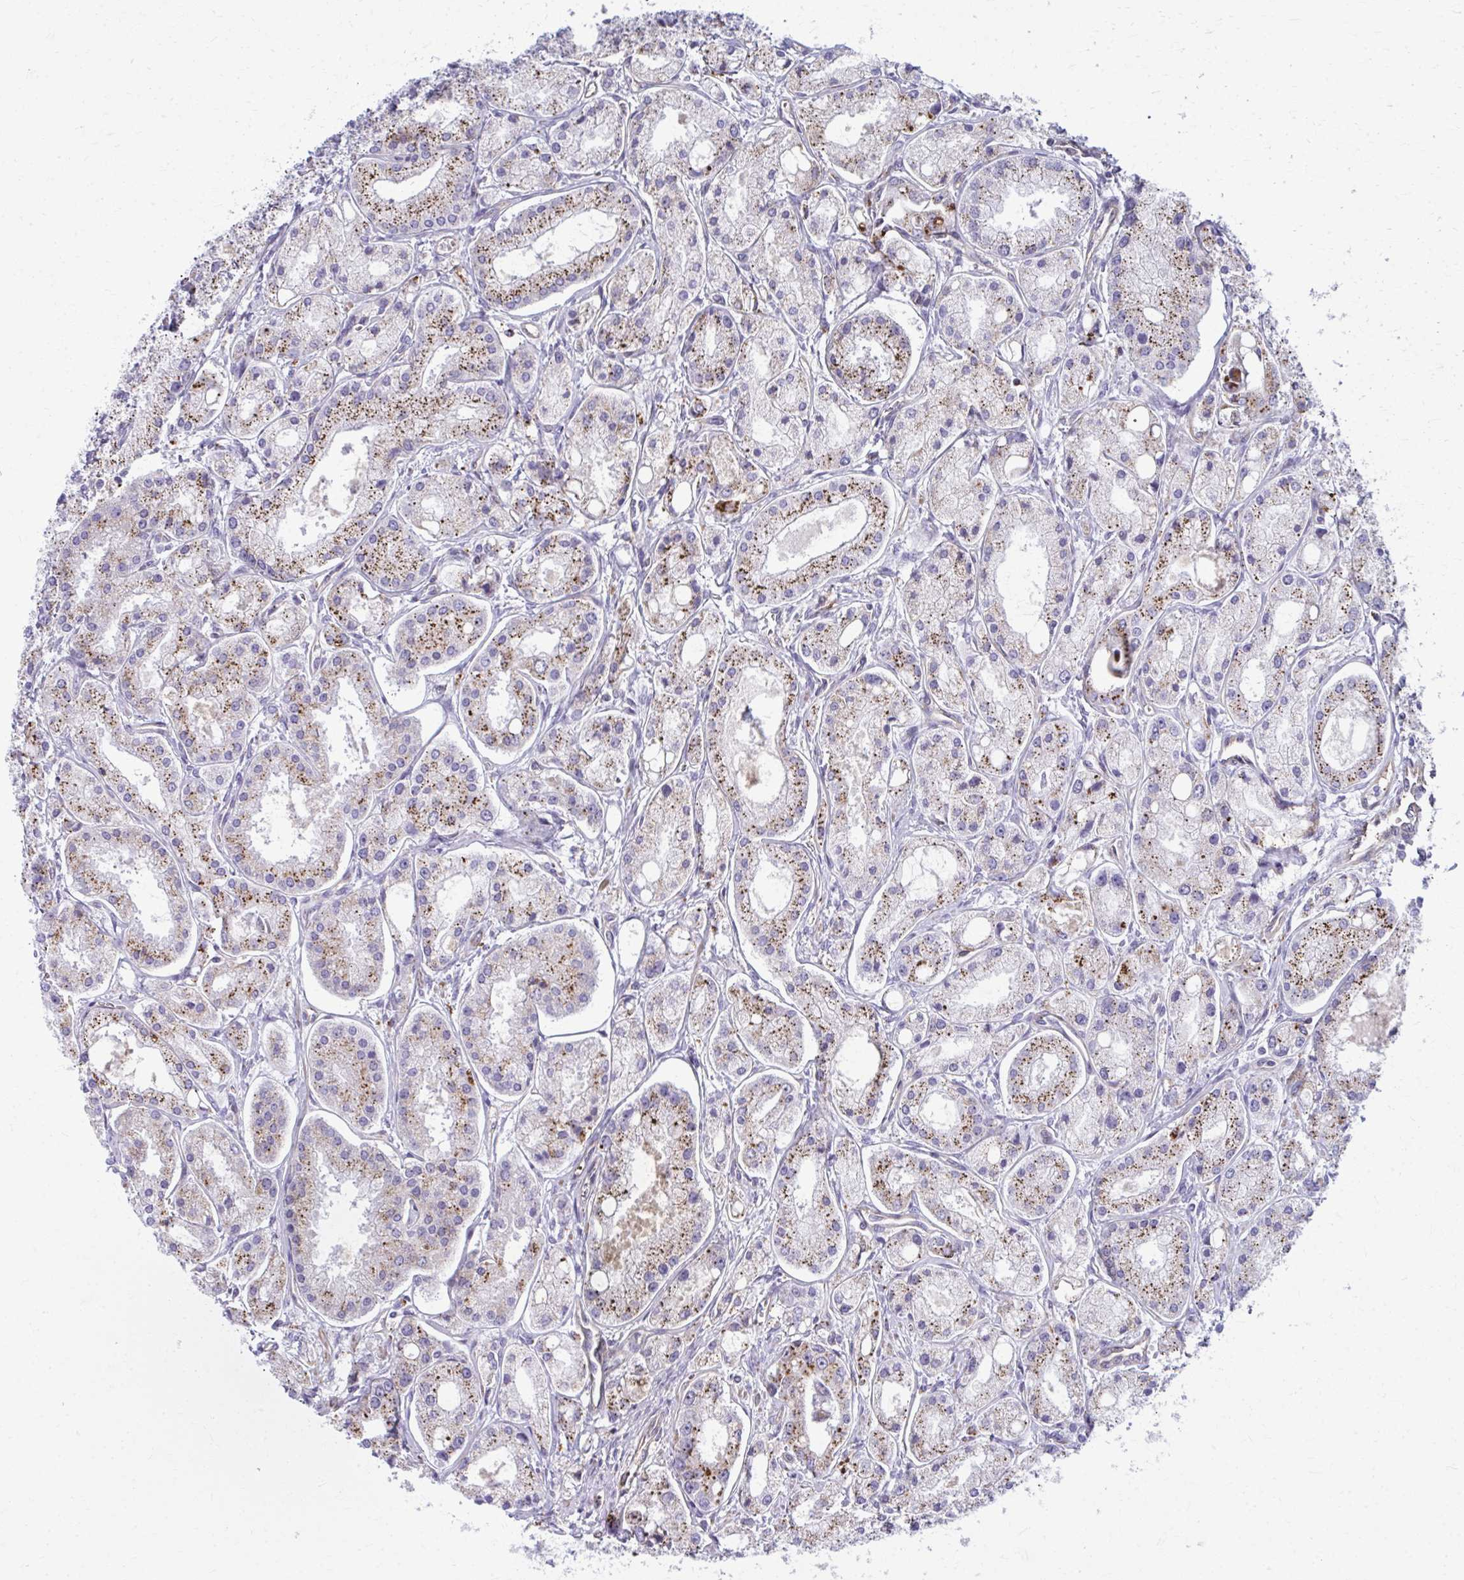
{"staining": {"intensity": "strong", "quantity": ">75%", "location": "cytoplasmic/membranous"}, "tissue": "prostate cancer", "cell_type": "Tumor cells", "image_type": "cancer", "snomed": [{"axis": "morphology", "description": "Adenocarcinoma, High grade"}, {"axis": "topography", "description": "Prostate"}], "caption": "Human adenocarcinoma (high-grade) (prostate) stained with a protein marker exhibits strong staining in tumor cells.", "gene": "LRRC4B", "patient": {"sex": "male", "age": 66}}